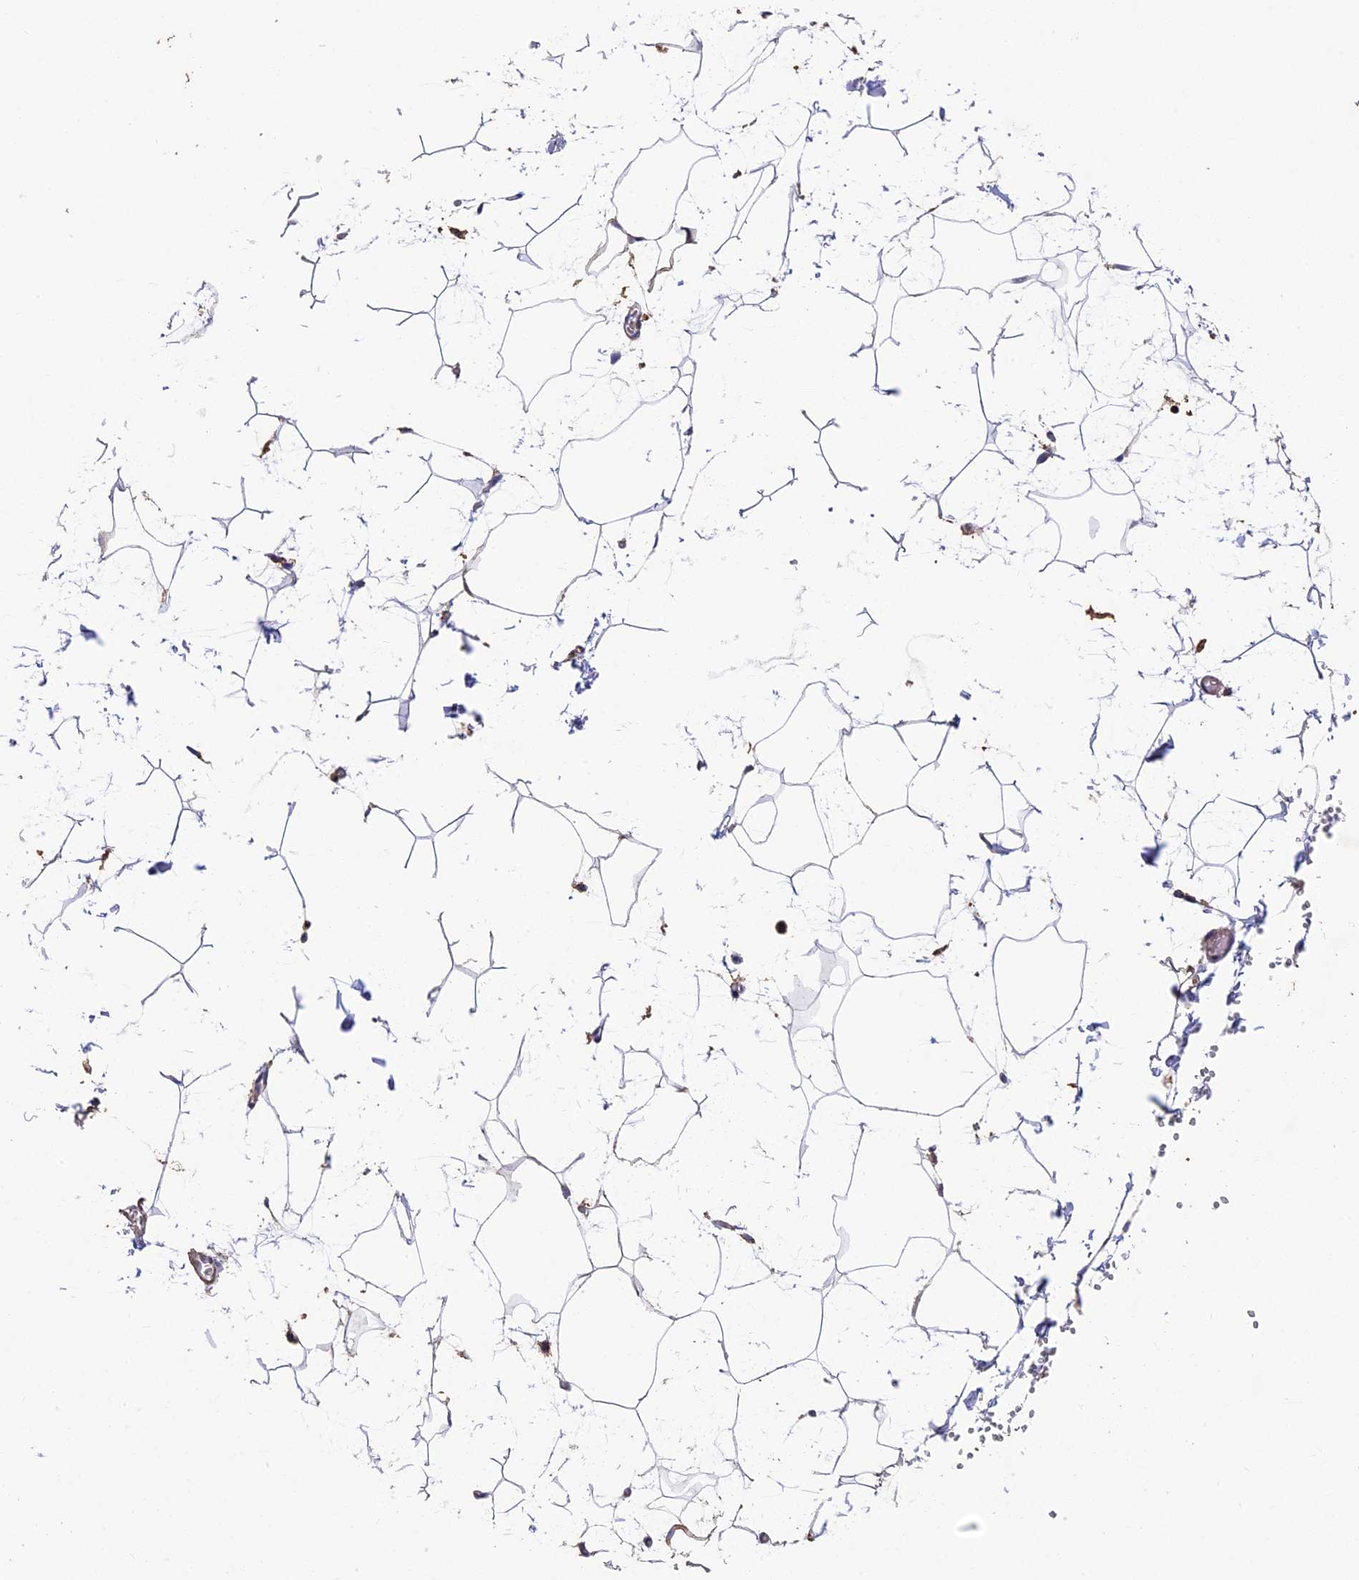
{"staining": {"intensity": "moderate", "quantity": "25%-75%", "location": "cytoplasmic/membranous"}, "tissue": "adipose tissue", "cell_type": "Adipocytes", "image_type": "normal", "snomed": [{"axis": "morphology", "description": "Normal tissue, NOS"}, {"axis": "topography", "description": "Gallbladder"}, {"axis": "topography", "description": "Peripheral nerve tissue"}], "caption": "DAB (3,3'-diaminobenzidine) immunohistochemical staining of benign adipose tissue exhibits moderate cytoplasmic/membranous protein expression in approximately 25%-75% of adipocytes. The staining was performed using DAB (3,3'-diaminobenzidine) to visualize the protein expression in brown, while the nuclei were stained in blue with hematoxylin (Magnification: 20x).", "gene": "ADAT1", "patient": {"sex": "male", "age": 38}}